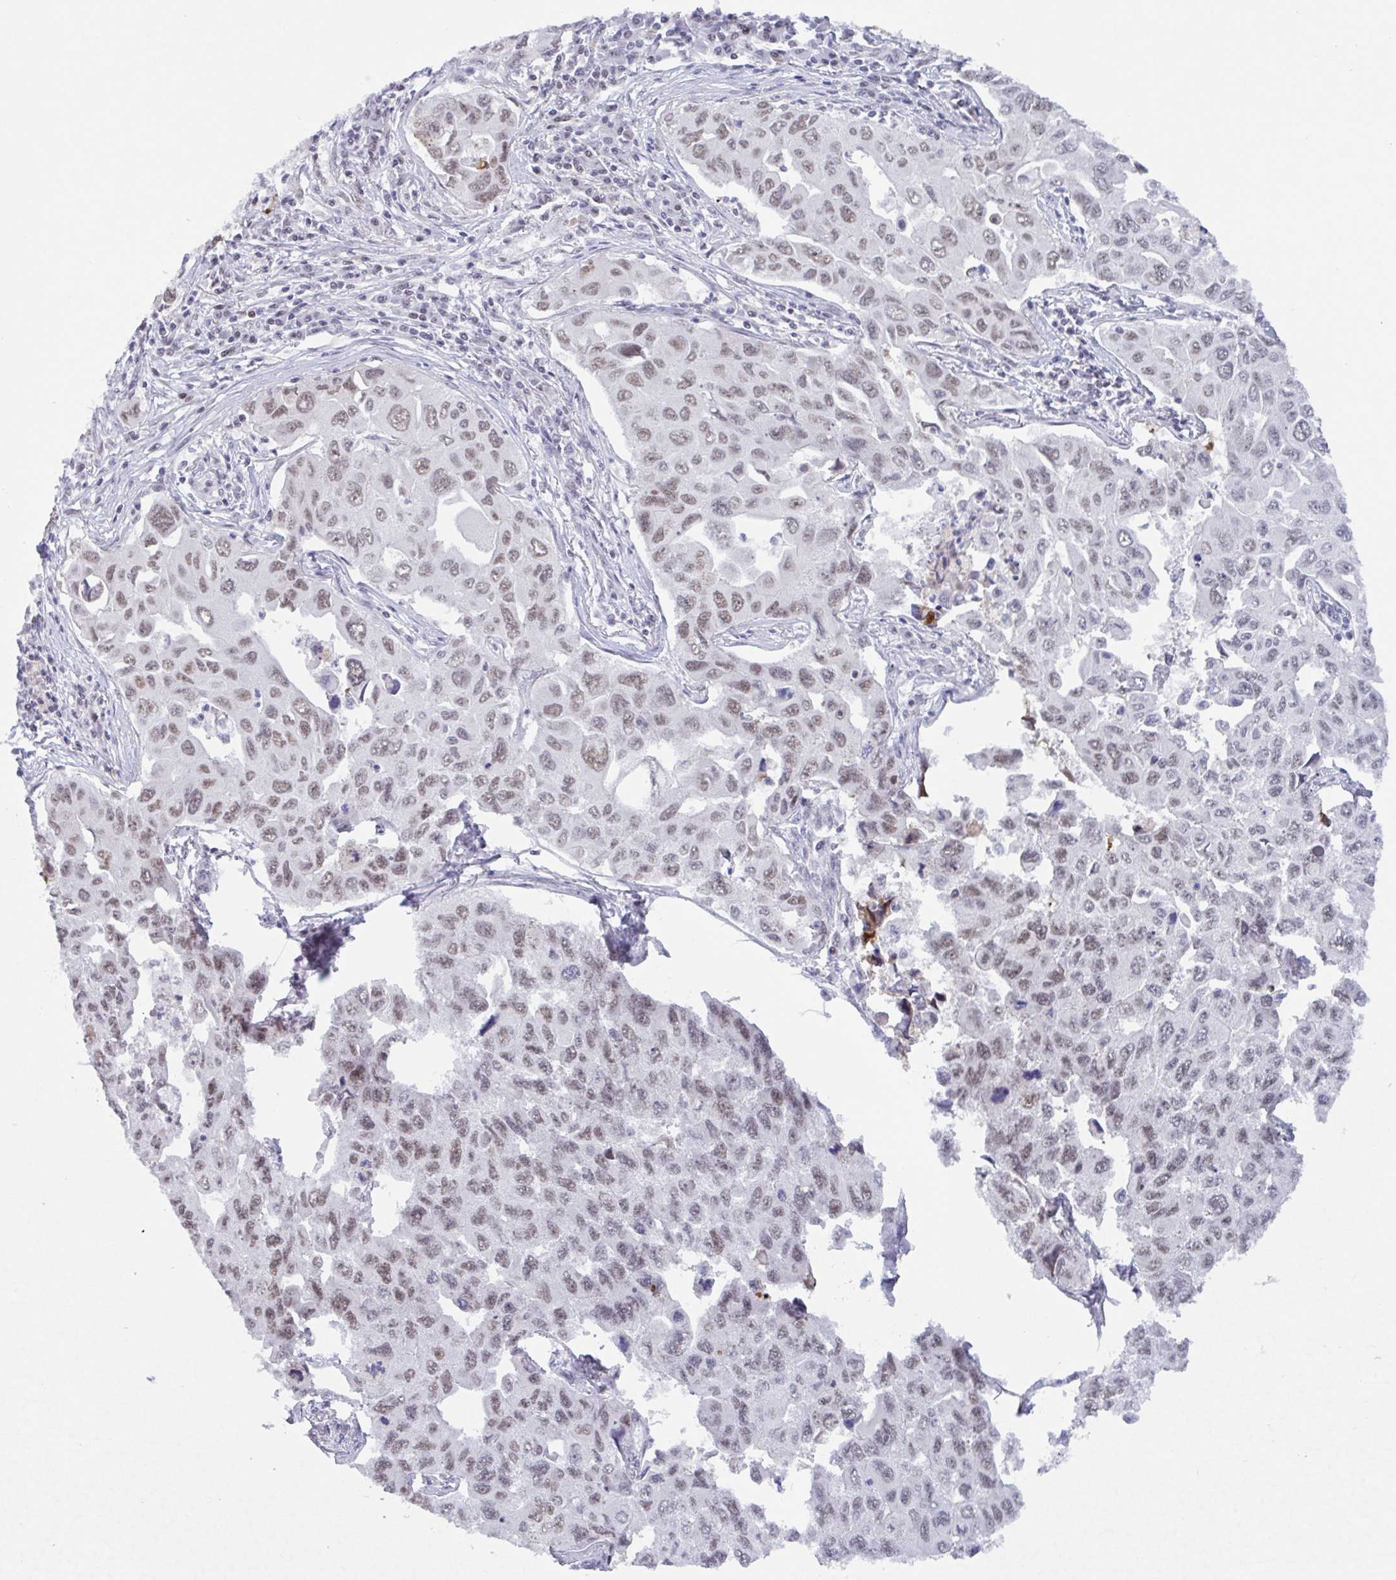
{"staining": {"intensity": "moderate", "quantity": ">75%", "location": "nuclear"}, "tissue": "lung cancer", "cell_type": "Tumor cells", "image_type": "cancer", "snomed": [{"axis": "morphology", "description": "Adenocarcinoma, NOS"}, {"axis": "topography", "description": "Lung"}], "caption": "High-magnification brightfield microscopy of lung adenocarcinoma stained with DAB (3,3'-diaminobenzidine) (brown) and counterstained with hematoxylin (blue). tumor cells exhibit moderate nuclear positivity is seen in about>75% of cells.", "gene": "PLG", "patient": {"sex": "male", "age": 64}}